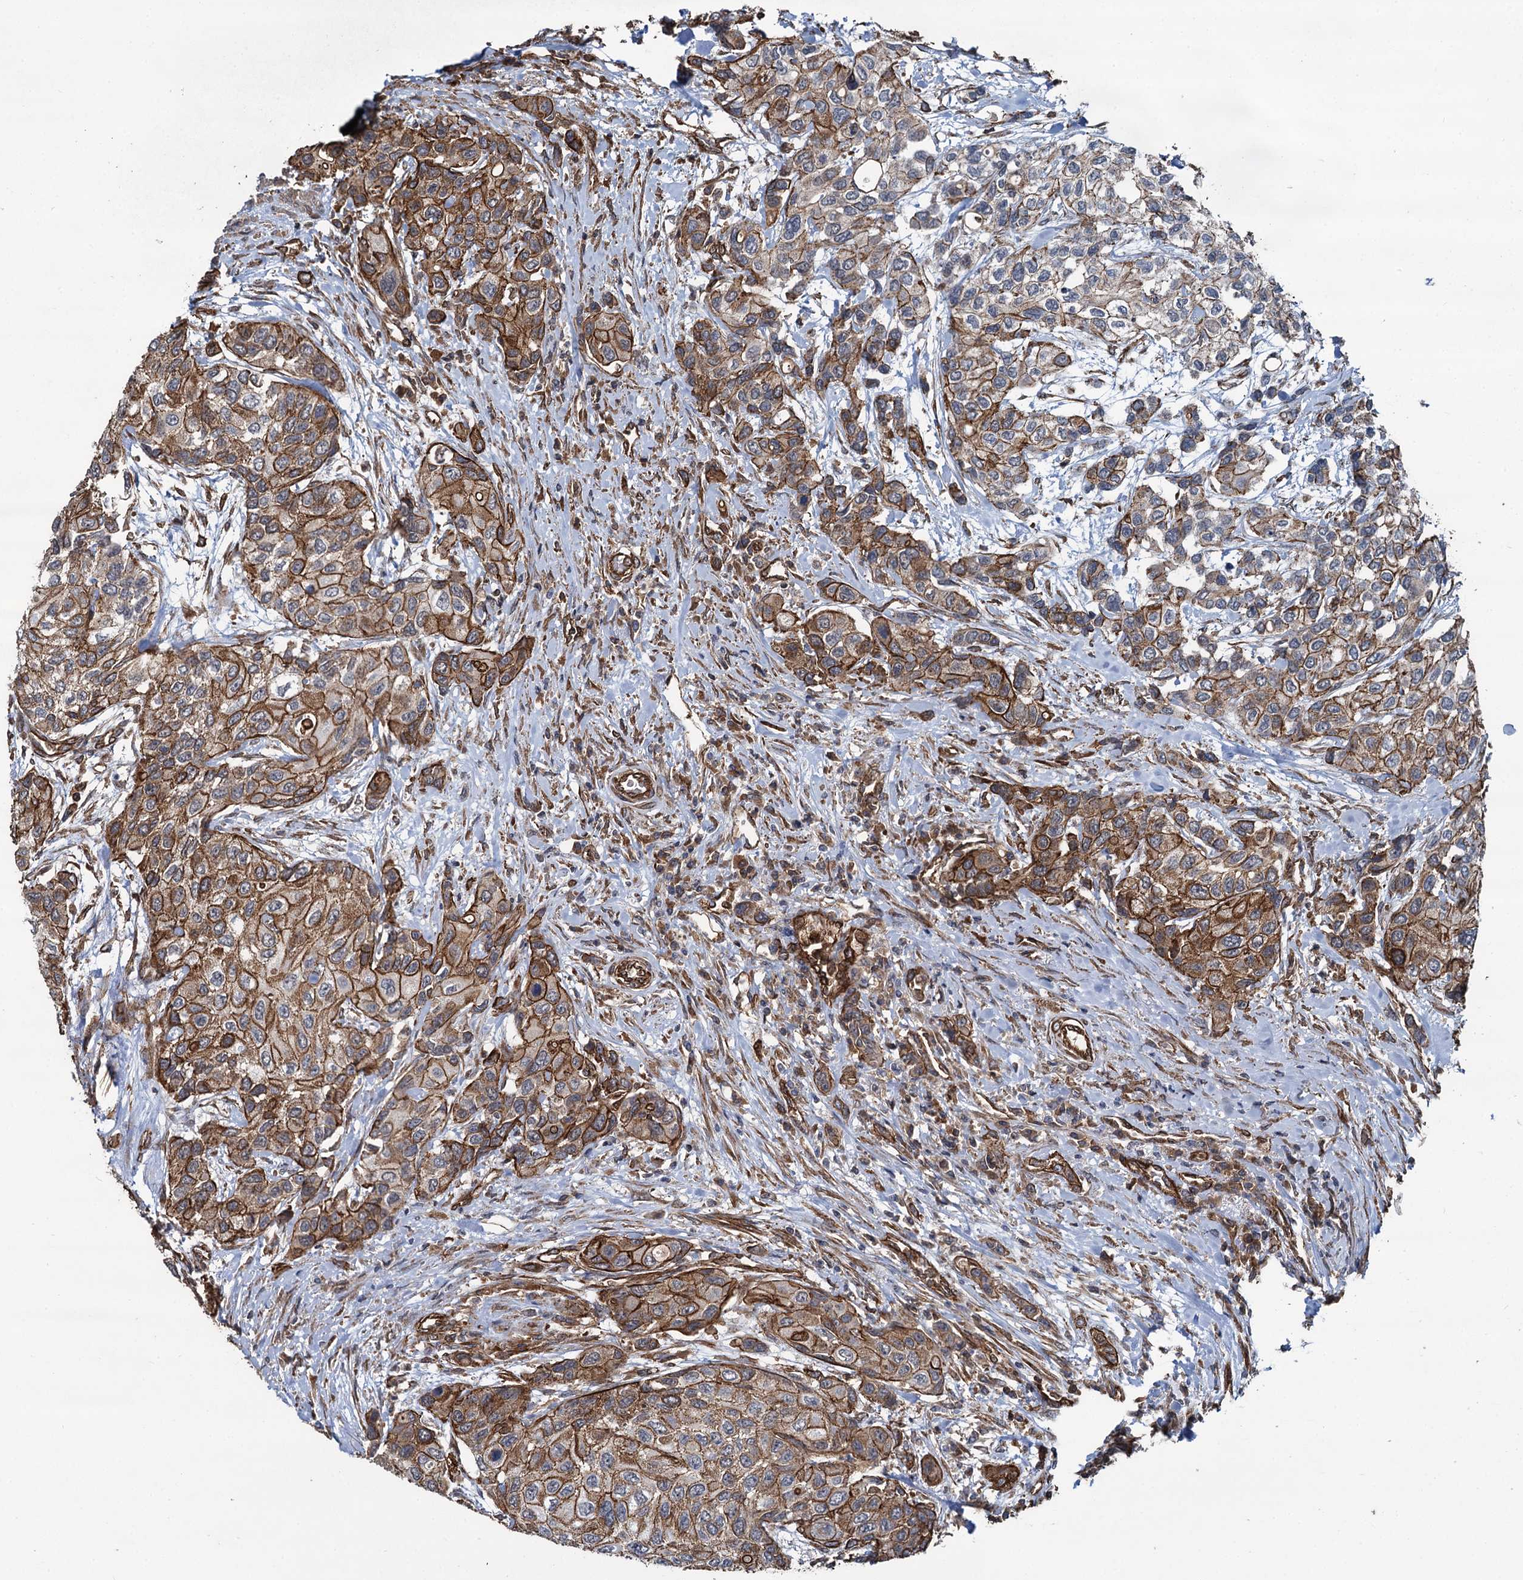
{"staining": {"intensity": "moderate", "quantity": ">75%", "location": "cytoplasmic/membranous"}, "tissue": "urothelial cancer", "cell_type": "Tumor cells", "image_type": "cancer", "snomed": [{"axis": "morphology", "description": "Normal tissue, NOS"}, {"axis": "morphology", "description": "Urothelial carcinoma, High grade"}, {"axis": "topography", "description": "Vascular tissue"}, {"axis": "topography", "description": "Urinary bladder"}], "caption": "Immunohistochemistry histopathology image of neoplastic tissue: human urothelial cancer stained using immunohistochemistry (IHC) reveals medium levels of moderate protein expression localized specifically in the cytoplasmic/membranous of tumor cells, appearing as a cytoplasmic/membranous brown color.", "gene": "SVIP", "patient": {"sex": "female", "age": 56}}